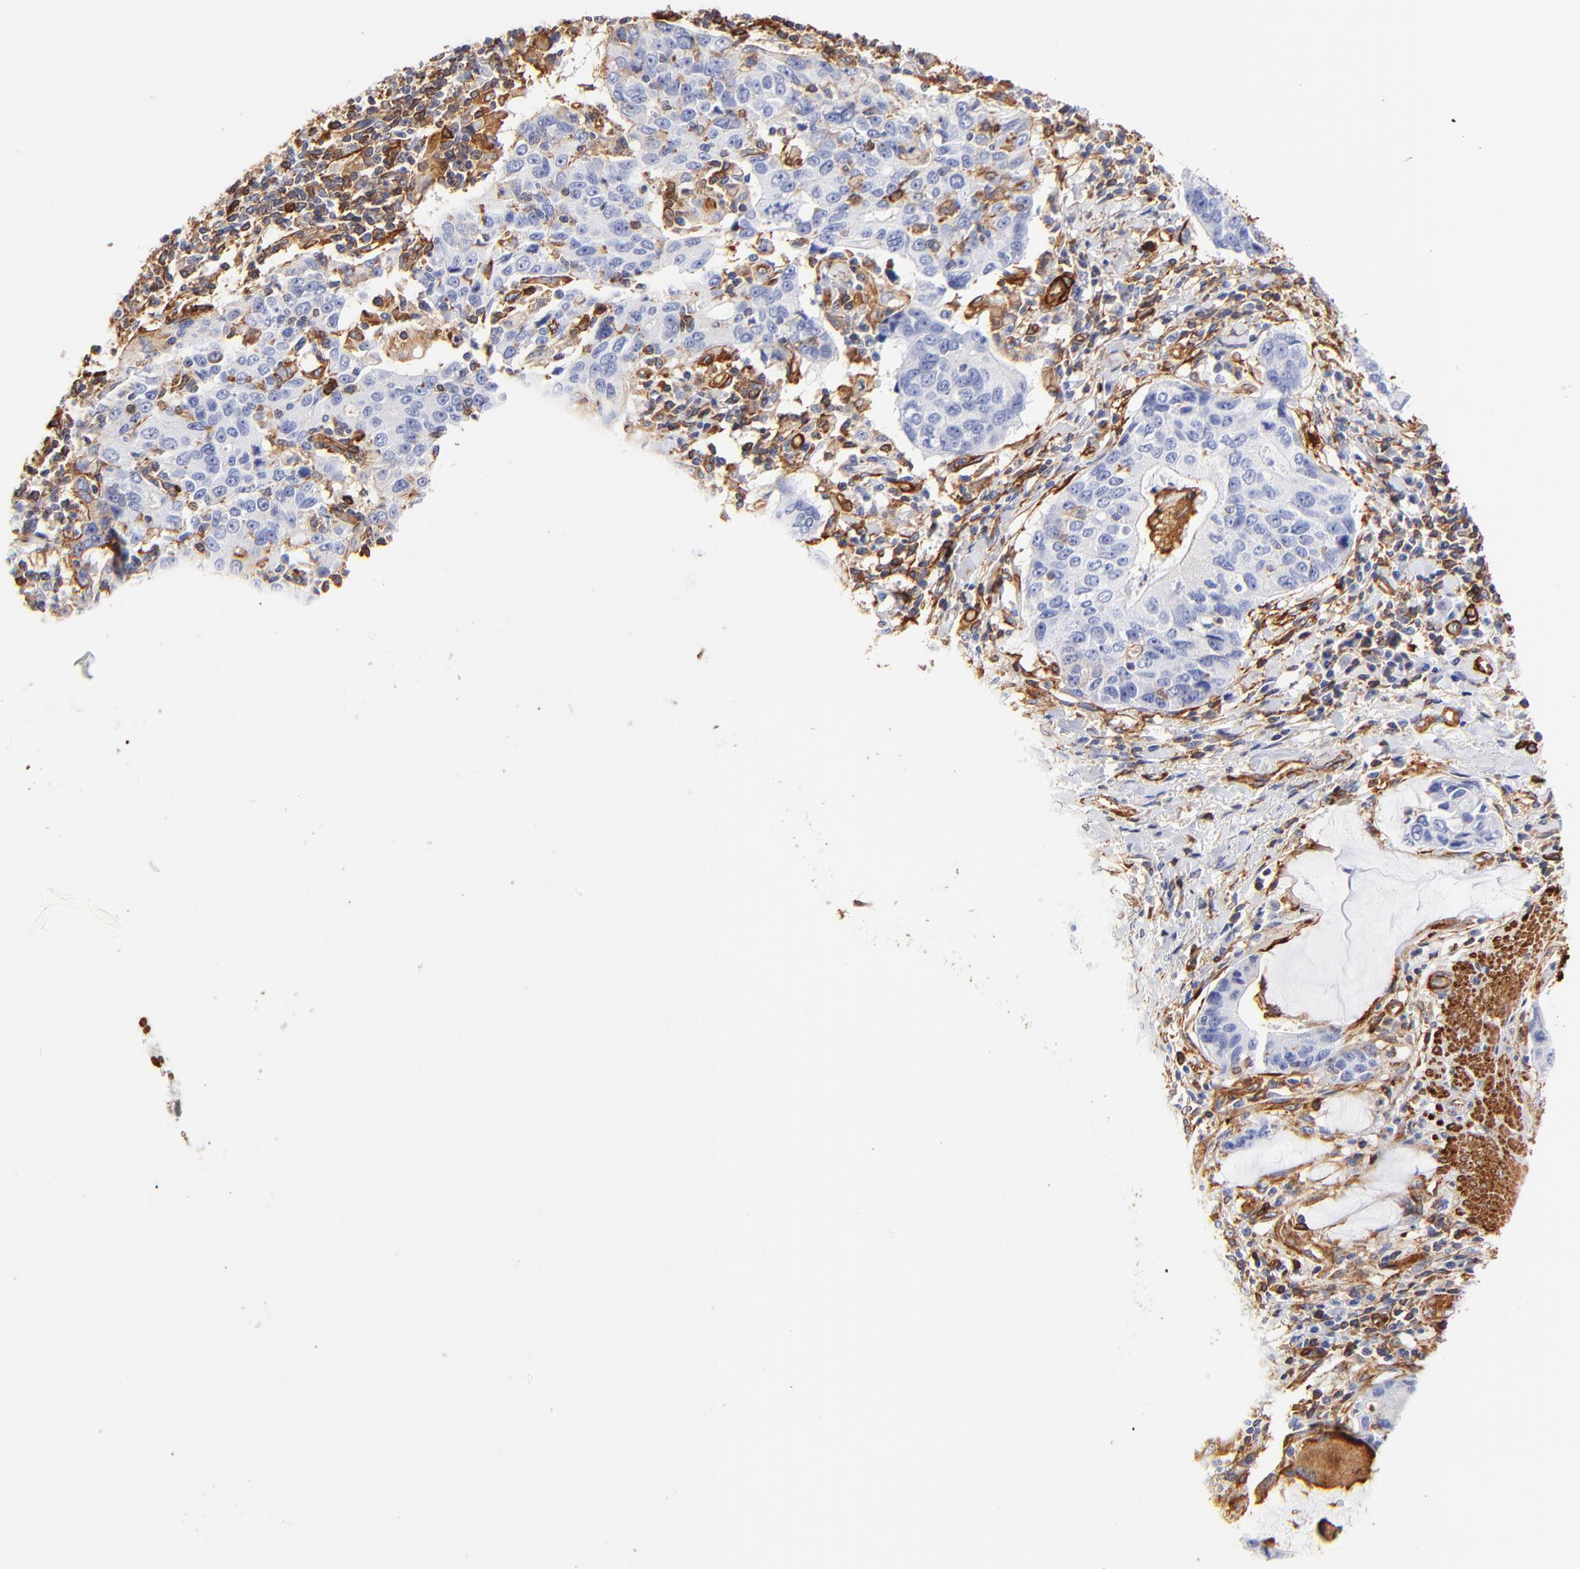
{"staining": {"intensity": "negative", "quantity": "none", "location": "none"}, "tissue": "stomach cancer", "cell_type": "Tumor cells", "image_type": "cancer", "snomed": [{"axis": "morphology", "description": "Adenocarcinoma, NOS"}, {"axis": "topography", "description": "Esophagus"}, {"axis": "topography", "description": "Stomach"}], "caption": "Immunohistochemistry (IHC) image of human stomach cancer stained for a protein (brown), which reveals no expression in tumor cells.", "gene": "FLNA", "patient": {"sex": "male", "age": 74}}